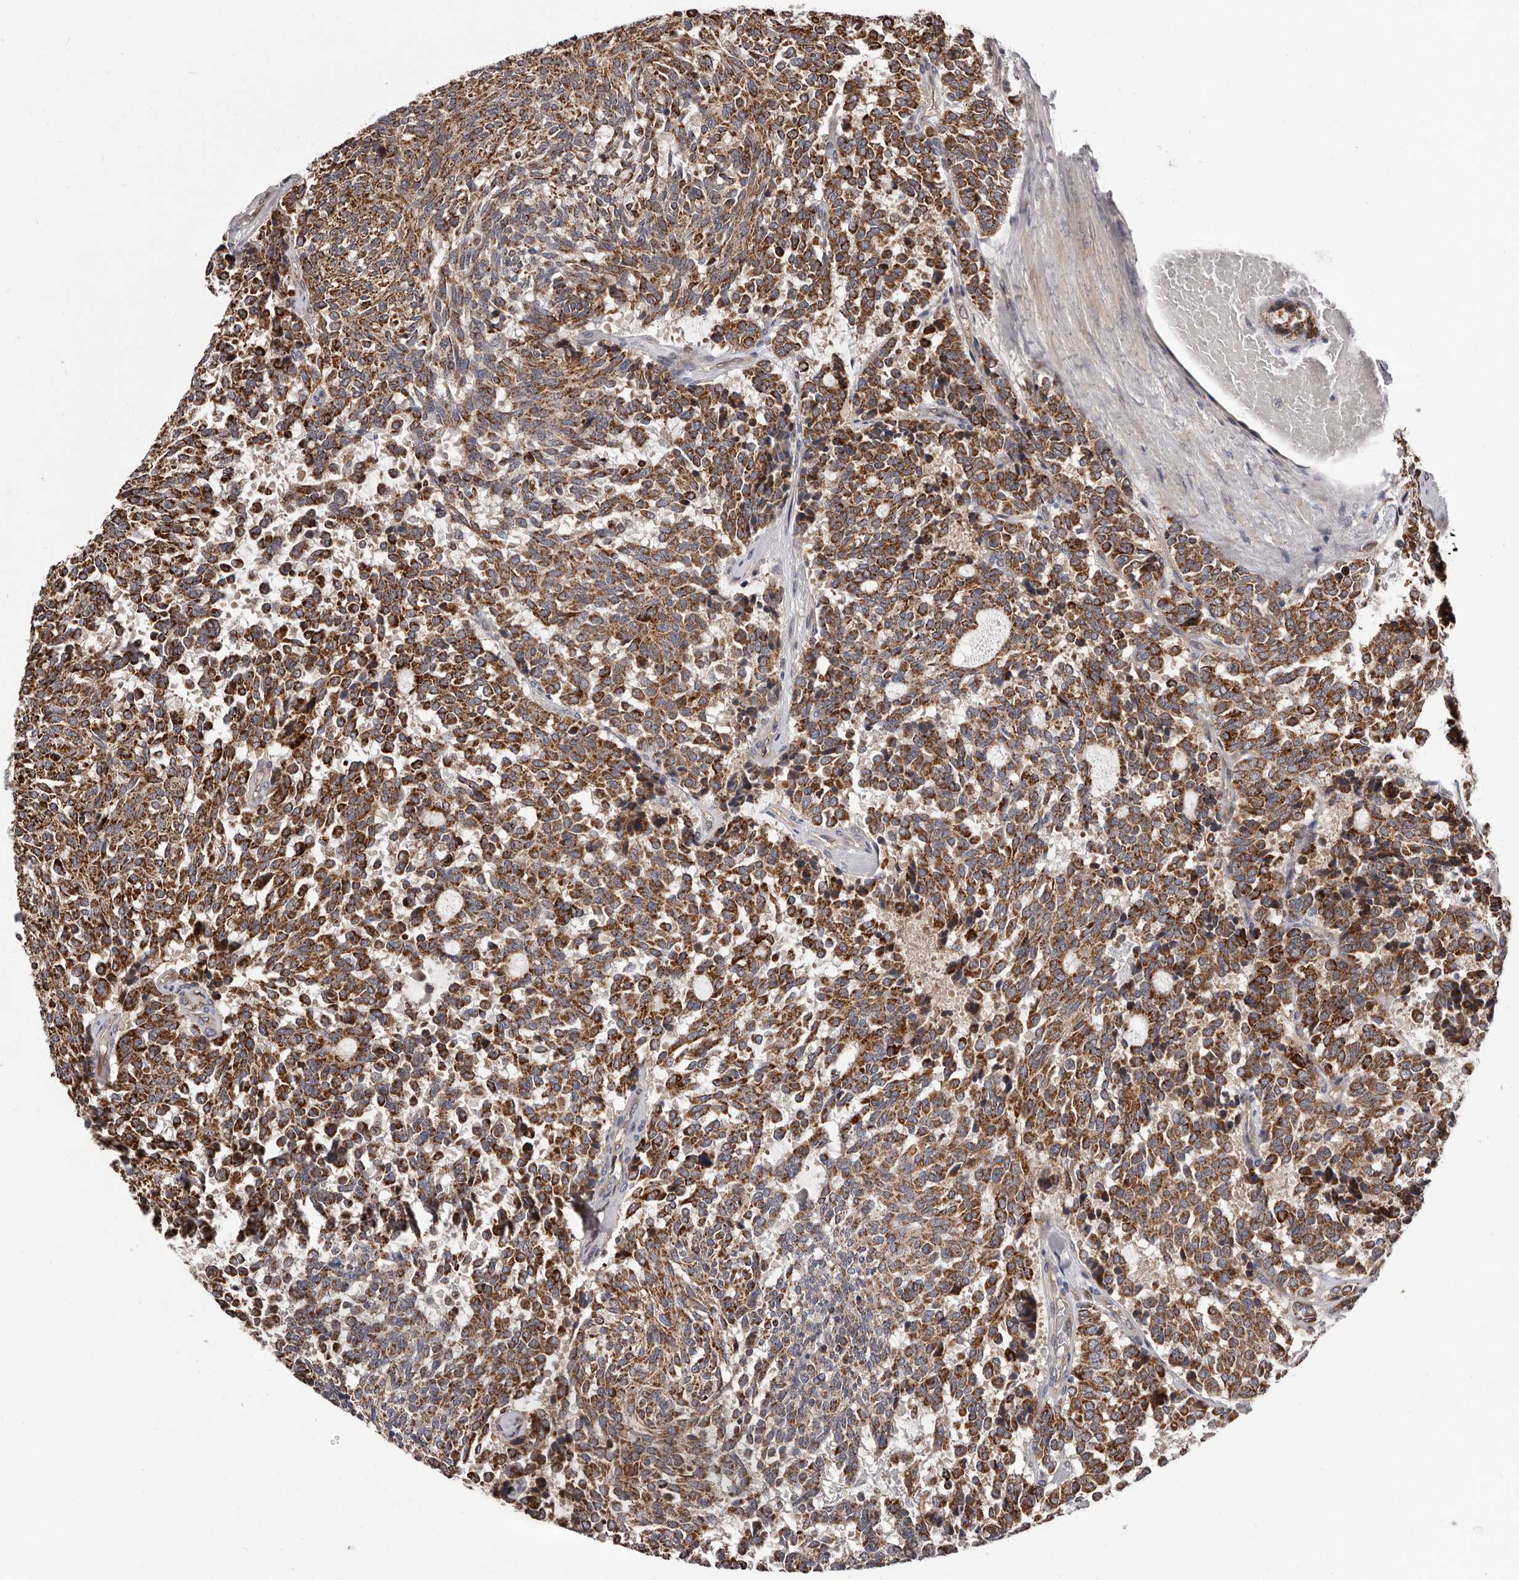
{"staining": {"intensity": "moderate", "quantity": ">75%", "location": "cytoplasmic/membranous"}, "tissue": "carcinoid", "cell_type": "Tumor cells", "image_type": "cancer", "snomed": [{"axis": "morphology", "description": "Carcinoid, malignant, NOS"}, {"axis": "topography", "description": "Pancreas"}], "caption": "Moderate cytoplasmic/membranous staining is identified in approximately >75% of tumor cells in carcinoid.", "gene": "VPS37A", "patient": {"sex": "female", "age": 54}}